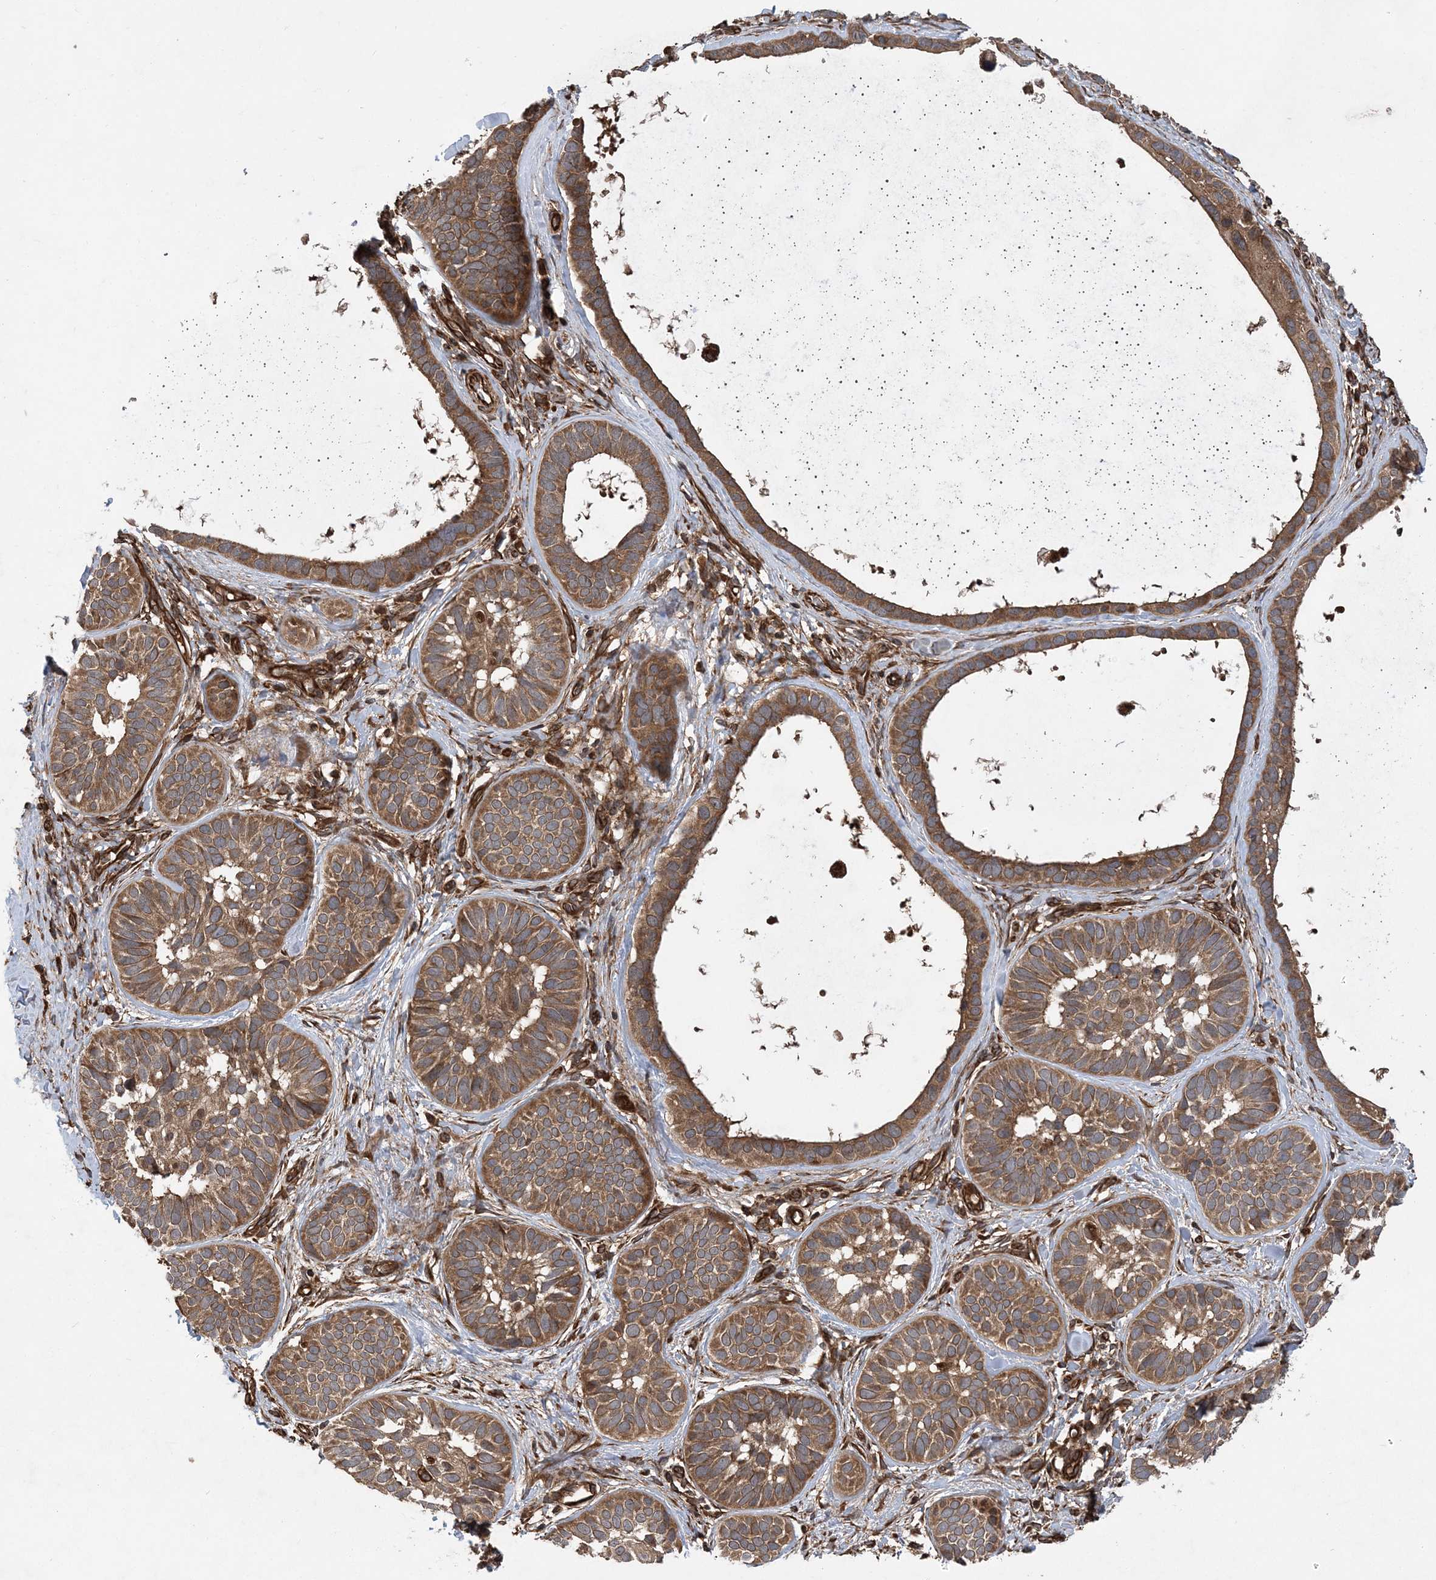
{"staining": {"intensity": "moderate", "quantity": ">75%", "location": "cytoplasmic/membranous"}, "tissue": "skin cancer", "cell_type": "Tumor cells", "image_type": "cancer", "snomed": [{"axis": "morphology", "description": "Basal cell carcinoma"}, {"axis": "topography", "description": "Skin"}], "caption": "Protein staining reveals moderate cytoplasmic/membranous expression in approximately >75% of tumor cells in skin cancer (basal cell carcinoma).", "gene": "ATG3", "patient": {"sex": "male", "age": 62}}